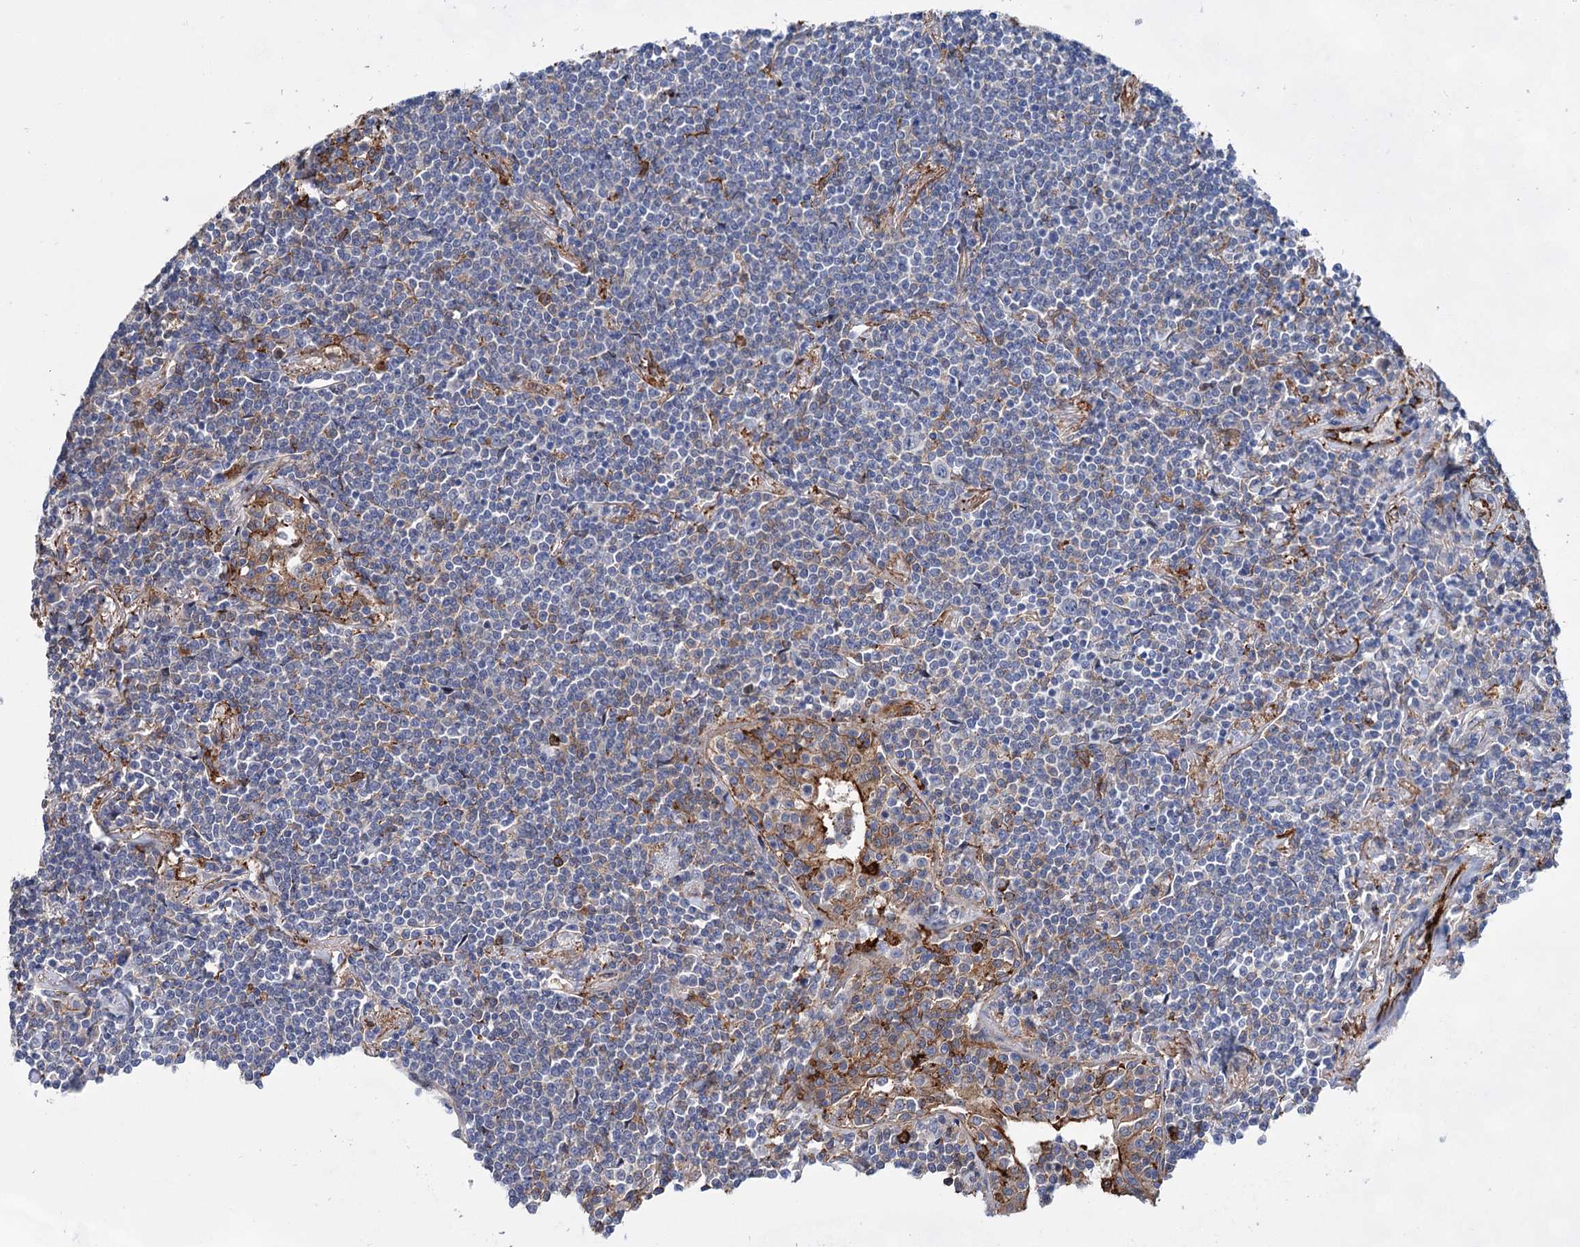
{"staining": {"intensity": "negative", "quantity": "none", "location": "none"}, "tissue": "lymphoma", "cell_type": "Tumor cells", "image_type": "cancer", "snomed": [{"axis": "morphology", "description": "Malignant lymphoma, non-Hodgkin's type, Low grade"}, {"axis": "topography", "description": "Lung"}], "caption": "Image shows no significant protein staining in tumor cells of low-grade malignant lymphoma, non-Hodgkin's type. (DAB (3,3'-diaminobenzidine) immunohistochemistry visualized using brightfield microscopy, high magnification).", "gene": "TMTC3", "patient": {"sex": "female", "age": 71}}